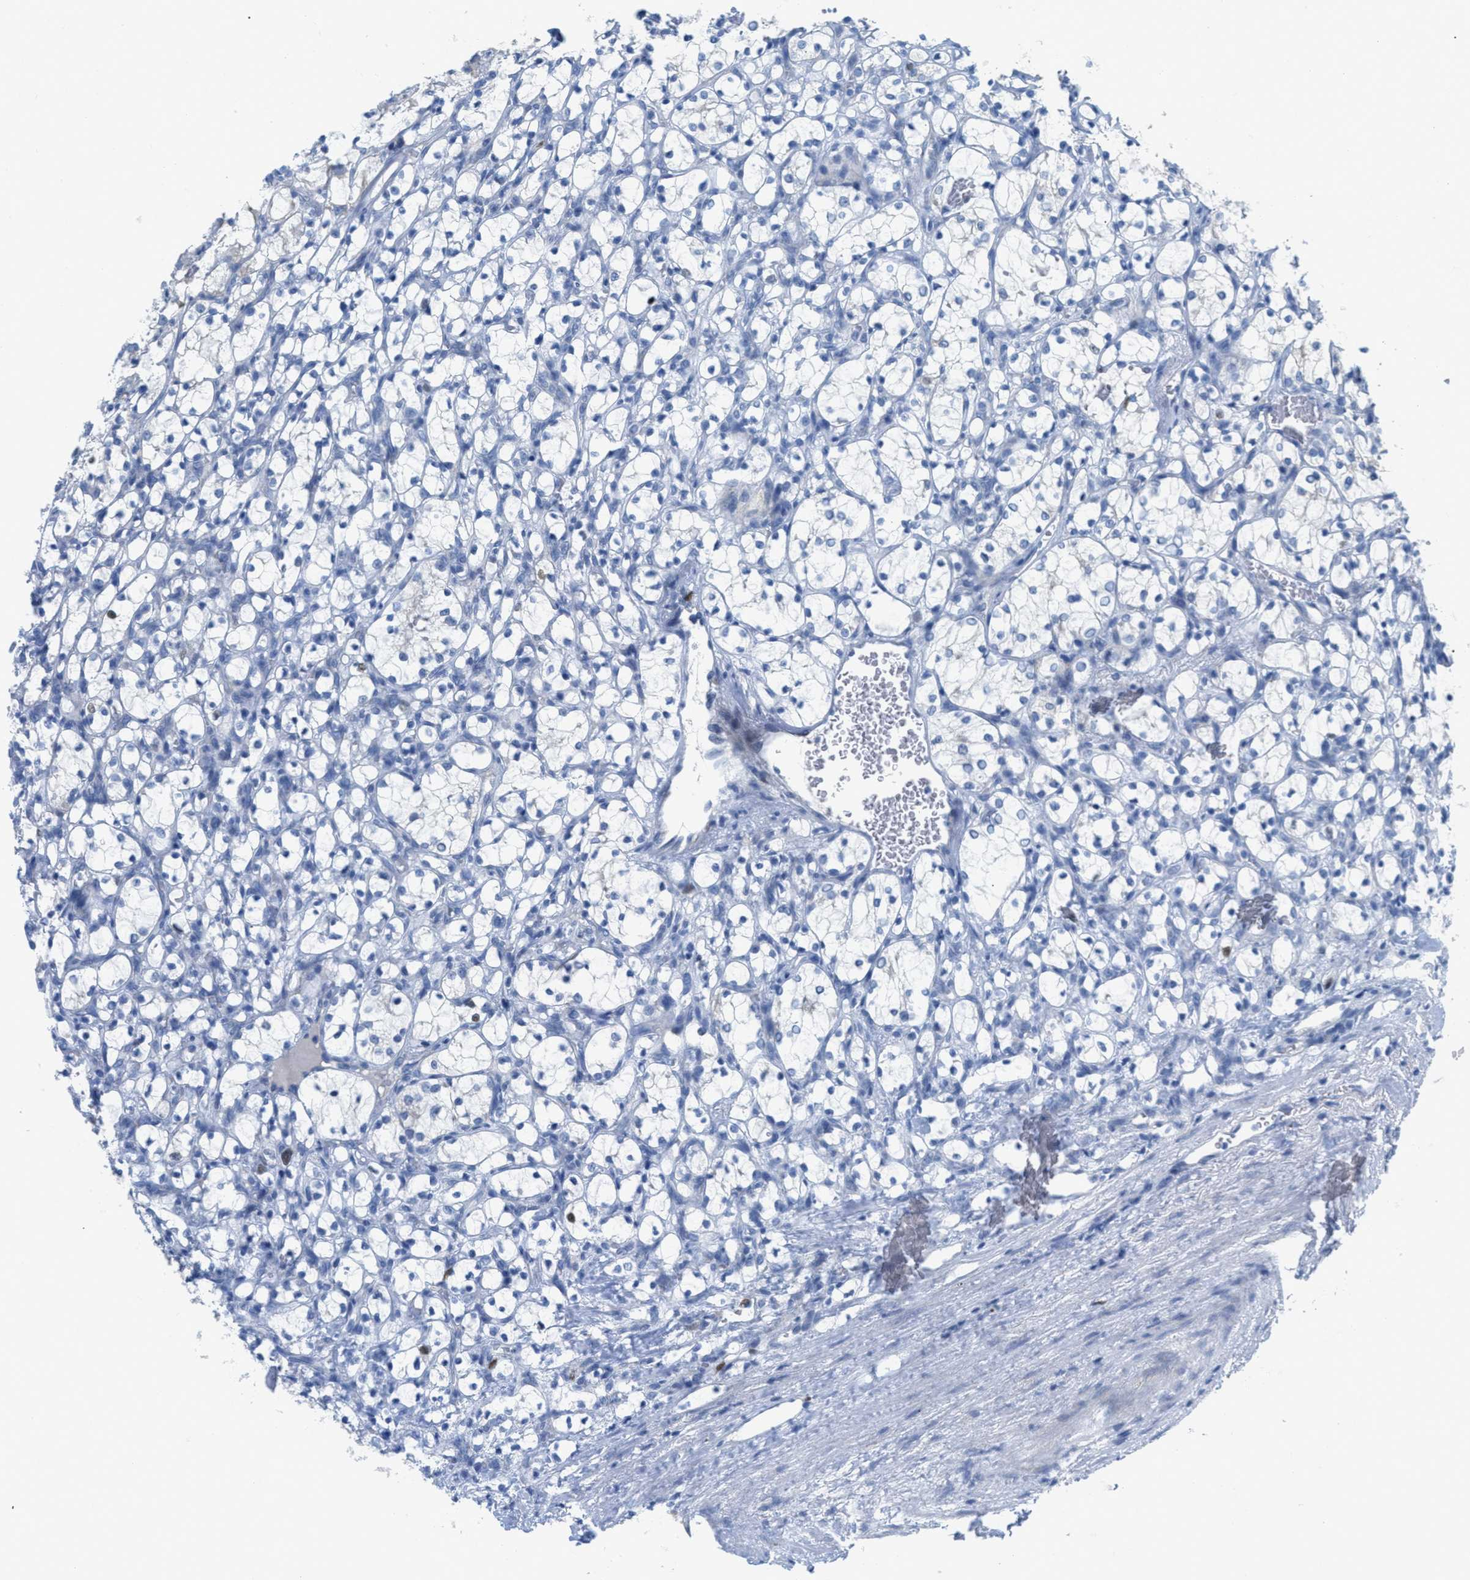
{"staining": {"intensity": "negative", "quantity": "none", "location": "none"}, "tissue": "renal cancer", "cell_type": "Tumor cells", "image_type": "cancer", "snomed": [{"axis": "morphology", "description": "Adenocarcinoma, NOS"}, {"axis": "topography", "description": "Kidney"}], "caption": "Renal cancer was stained to show a protein in brown. There is no significant positivity in tumor cells.", "gene": "ORC6", "patient": {"sex": "female", "age": 69}}